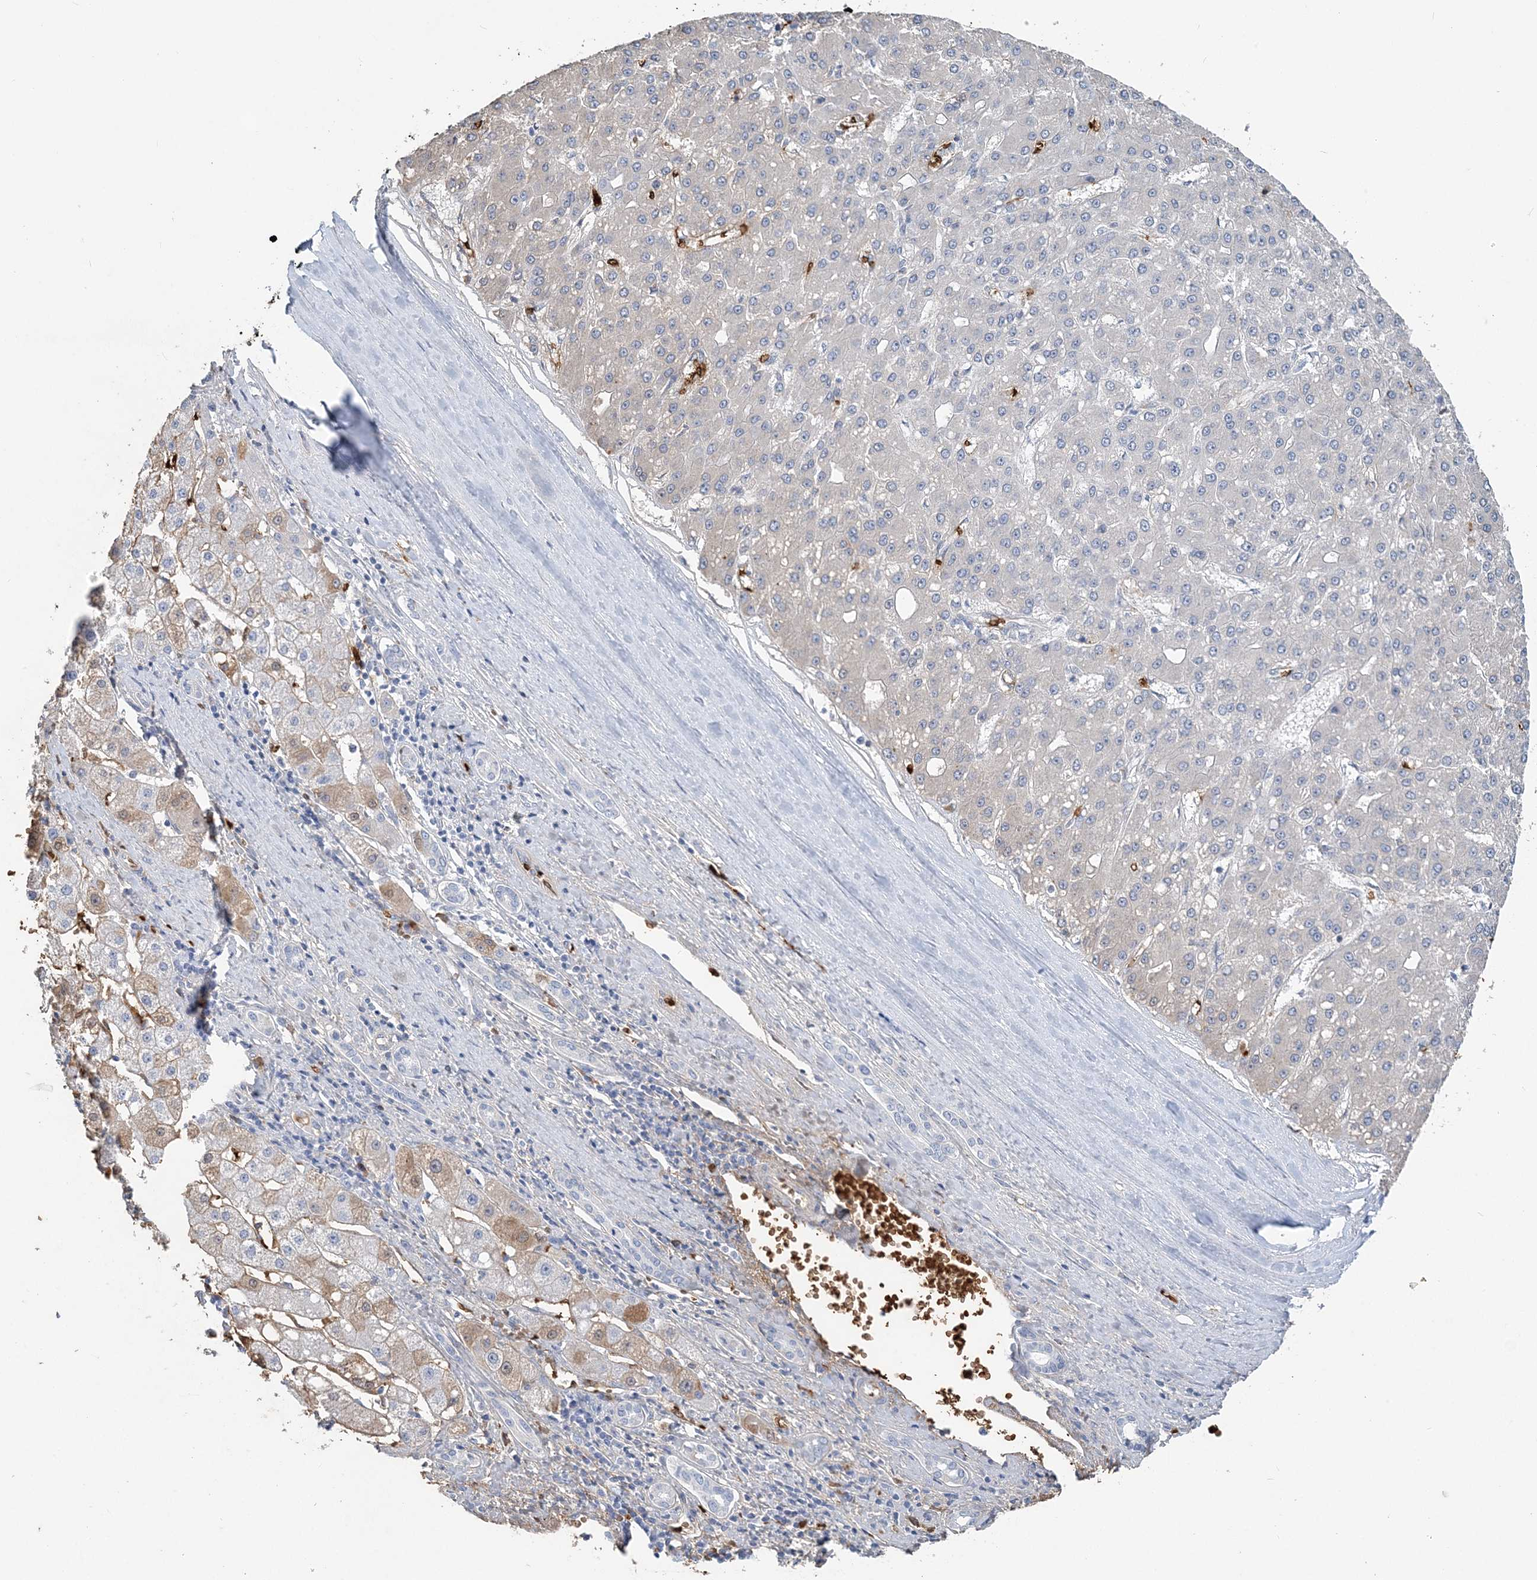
{"staining": {"intensity": "negative", "quantity": "none", "location": "none"}, "tissue": "liver cancer", "cell_type": "Tumor cells", "image_type": "cancer", "snomed": [{"axis": "morphology", "description": "Carcinoma, Hepatocellular, NOS"}, {"axis": "topography", "description": "Liver"}], "caption": "Micrograph shows no protein staining in tumor cells of liver cancer (hepatocellular carcinoma) tissue. (Brightfield microscopy of DAB immunohistochemistry at high magnification).", "gene": "HBD", "patient": {"sex": "male", "age": 67}}